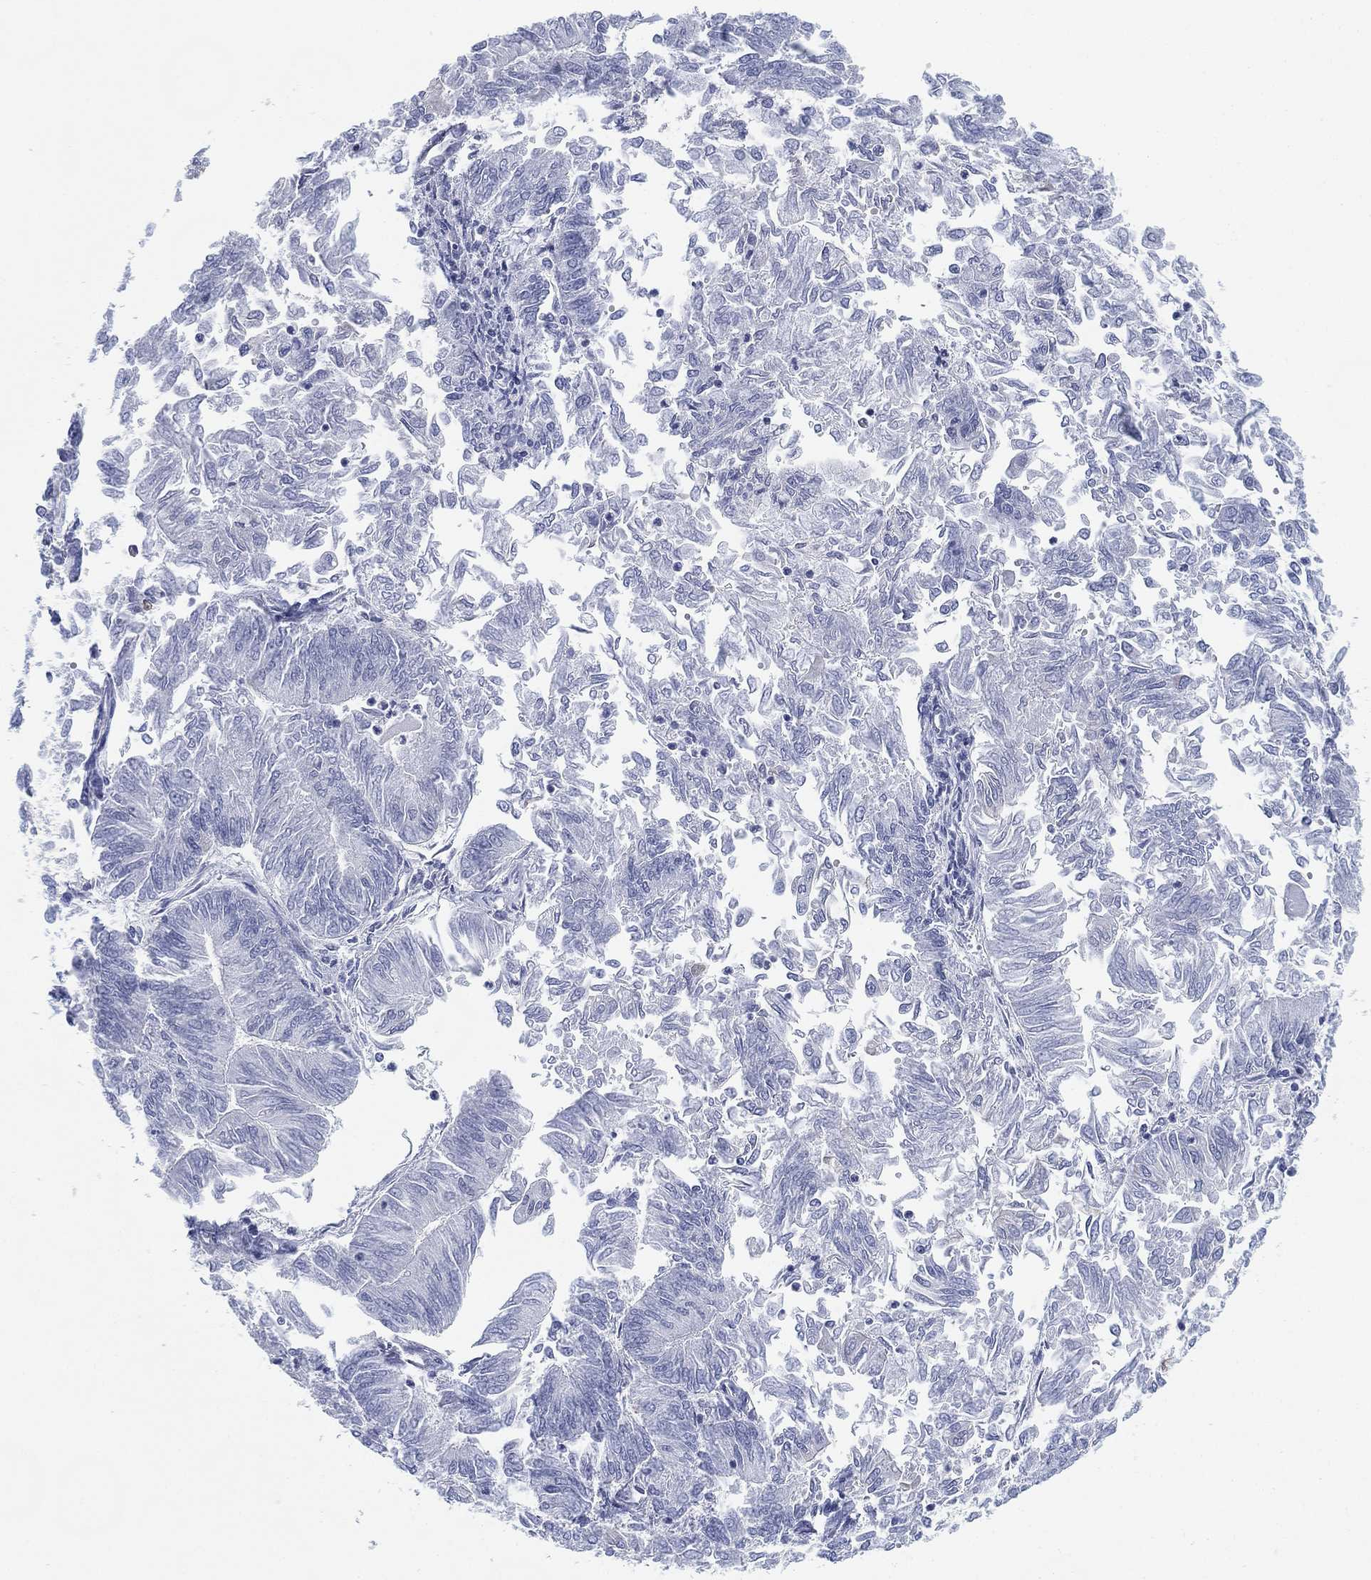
{"staining": {"intensity": "negative", "quantity": "none", "location": "none"}, "tissue": "endometrial cancer", "cell_type": "Tumor cells", "image_type": "cancer", "snomed": [{"axis": "morphology", "description": "Adenocarcinoma, NOS"}, {"axis": "topography", "description": "Endometrium"}], "caption": "Immunohistochemistry micrograph of adenocarcinoma (endometrial) stained for a protein (brown), which displays no staining in tumor cells.", "gene": "GCNA", "patient": {"sex": "female", "age": 59}}